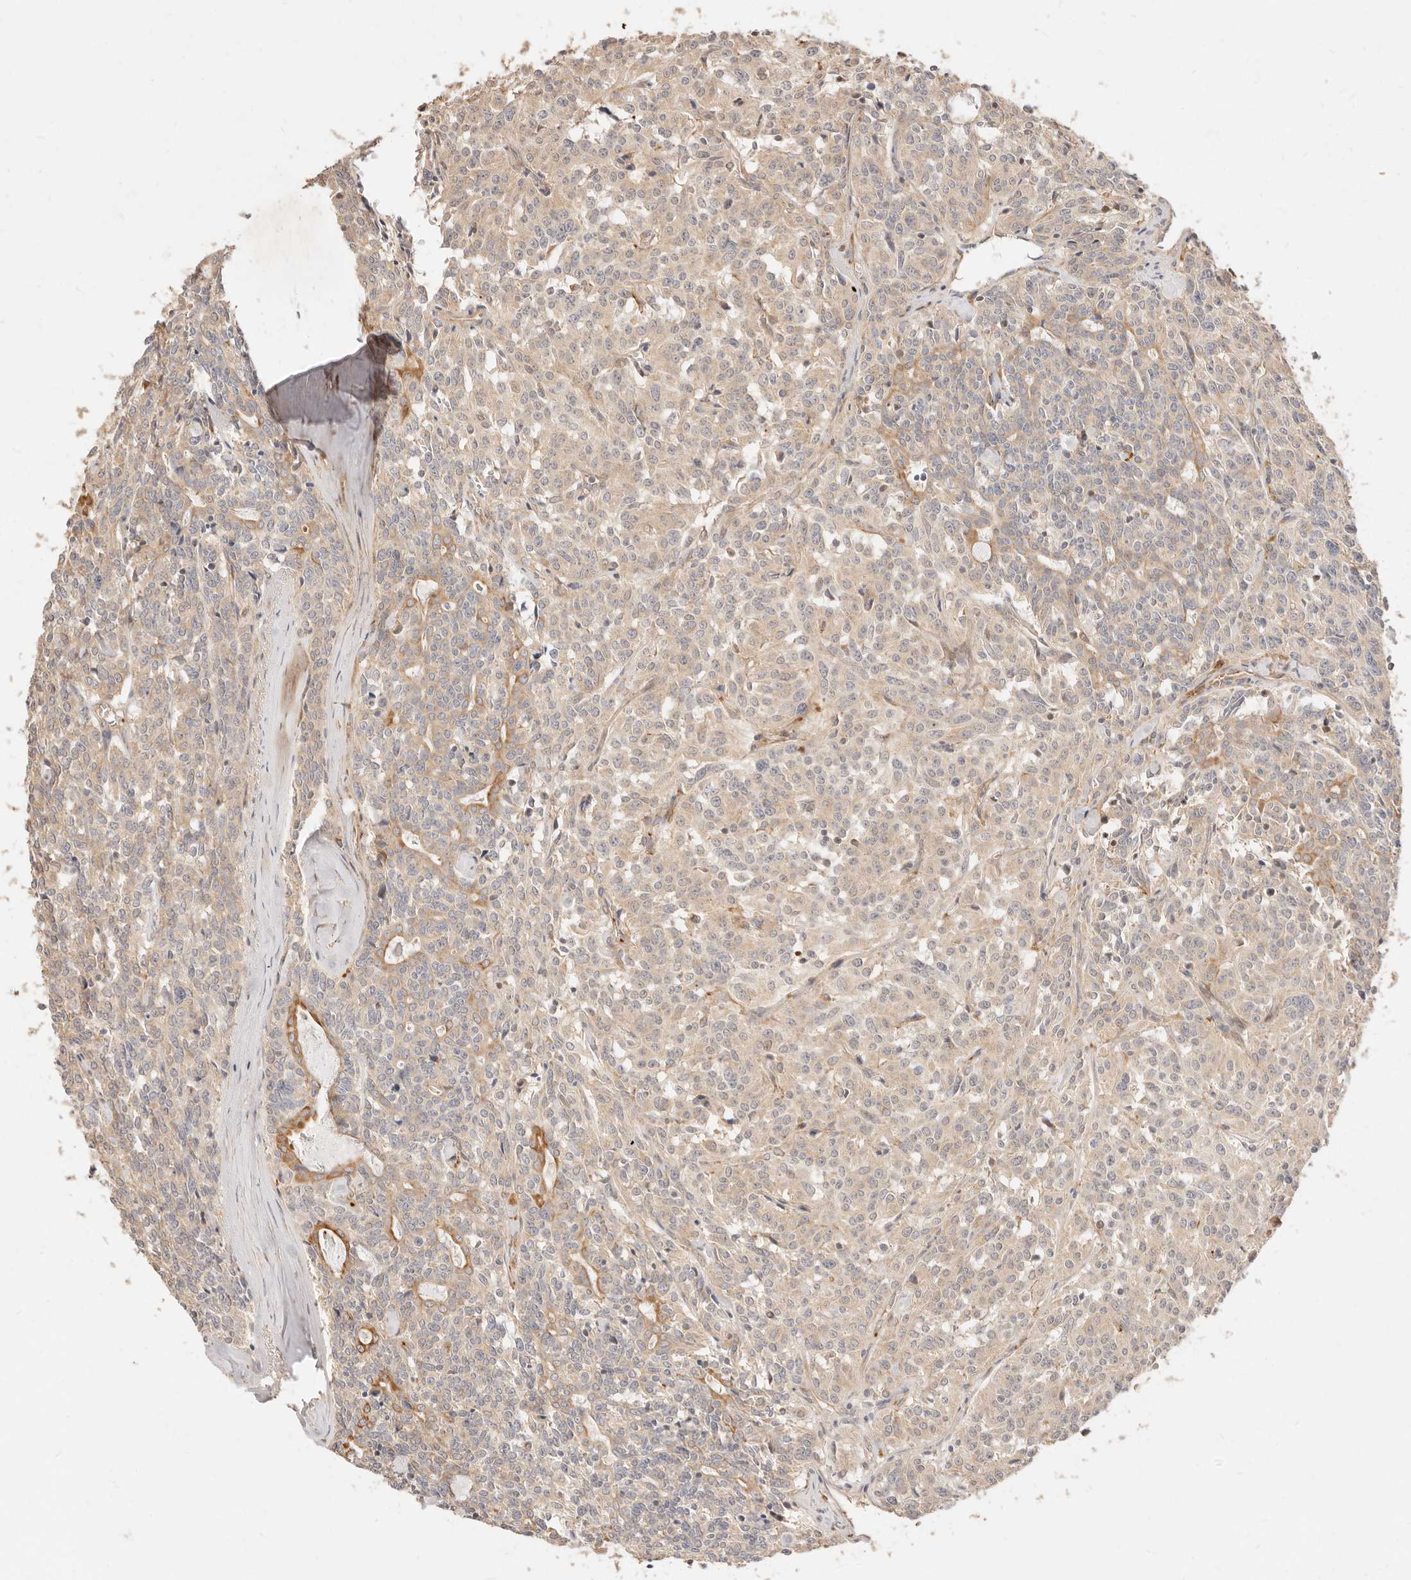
{"staining": {"intensity": "weak", "quantity": "25%-75%", "location": "cytoplasmic/membranous"}, "tissue": "carcinoid", "cell_type": "Tumor cells", "image_type": "cancer", "snomed": [{"axis": "morphology", "description": "Carcinoid, malignant, NOS"}, {"axis": "topography", "description": "Lung"}], "caption": "This histopathology image reveals IHC staining of malignant carcinoid, with low weak cytoplasmic/membranous positivity in about 25%-75% of tumor cells.", "gene": "UBXN10", "patient": {"sex": "female", "age": 46}}